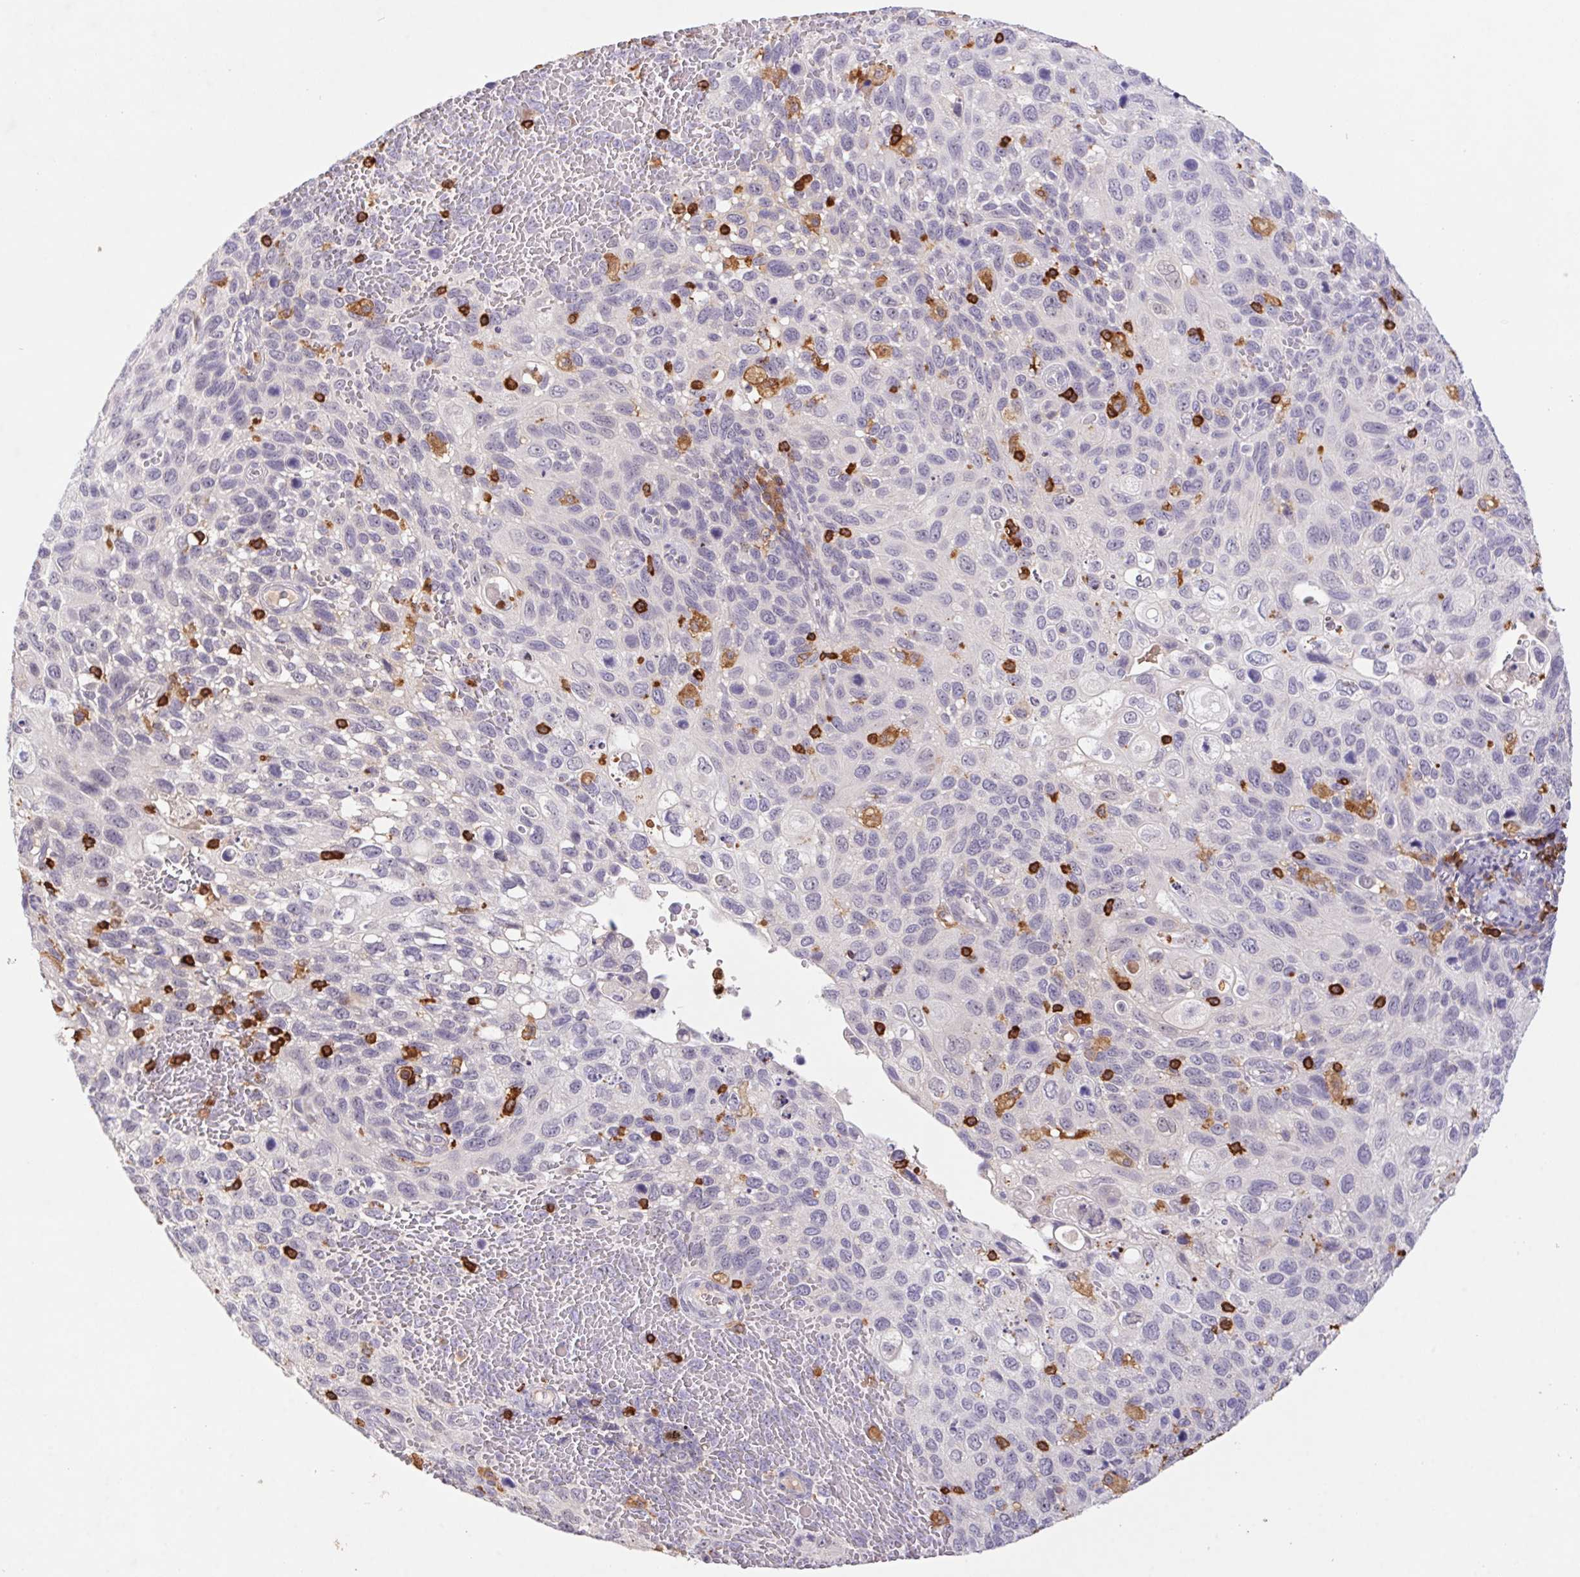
{"staining": {"intensity": "negative", "quantity": "none", "location": "none"}, "tissue": "cervical cancer", "cell_type": "Tumor cells", "image_type": "cancer", "snomed": [{"axis": "morphology", "description": "Squamous cell carcinoma, NOS"}, {"axis": "topography", "description": "Cervix"}], "caption": "Cervical squamous cell carcinoma stained for a protein using IHC exhibits no positivity tumor cells.", "gene": "APBB1IP", "patient": {"sex": "female", "age": 70}}